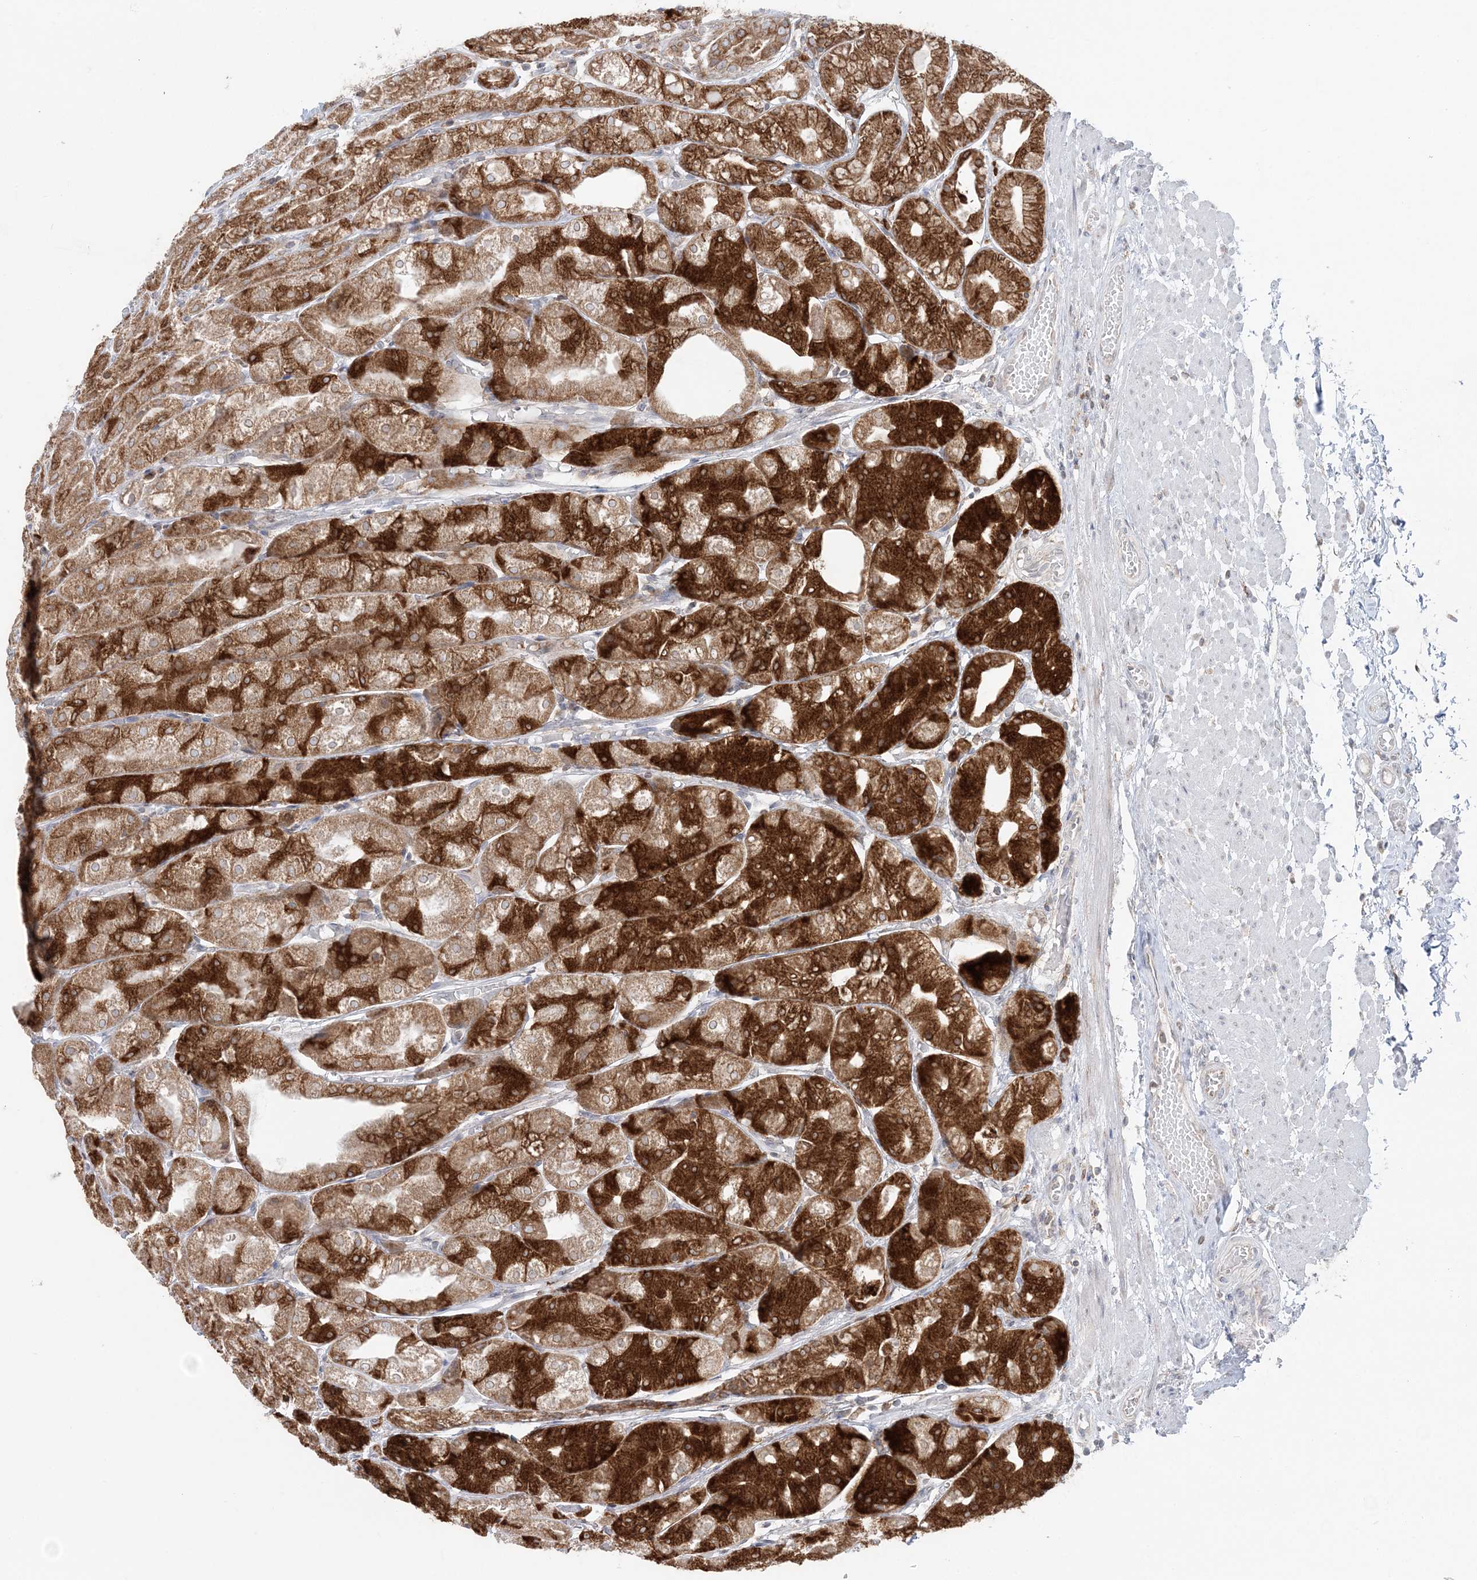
{"staining": {"intensity": "strong", "quantity": "25%-75%", "location": "cytoplasmic/membranous"}, "tissue": "stomach", "cell_type": "Glandular cells", "image_type": "normal", "snomed": [{"axis": "morphology", "description": "Normal tissue, NOS"}, {"axis": "topography", "description": "Stomach, upper"}], "caption": "A micrograph of human stomach stained for a protein demonstrates strong cytoplasmic/membranous brown staining in glandular cells. The staining is performed using DAB (3,3'-diaminobenzidine) brown chromogen to label protein expression. The nuclei are counter-stained blue using hematoxylin.", "gene": "TMED10", "patient": {"sex": "male", "age": 72}}